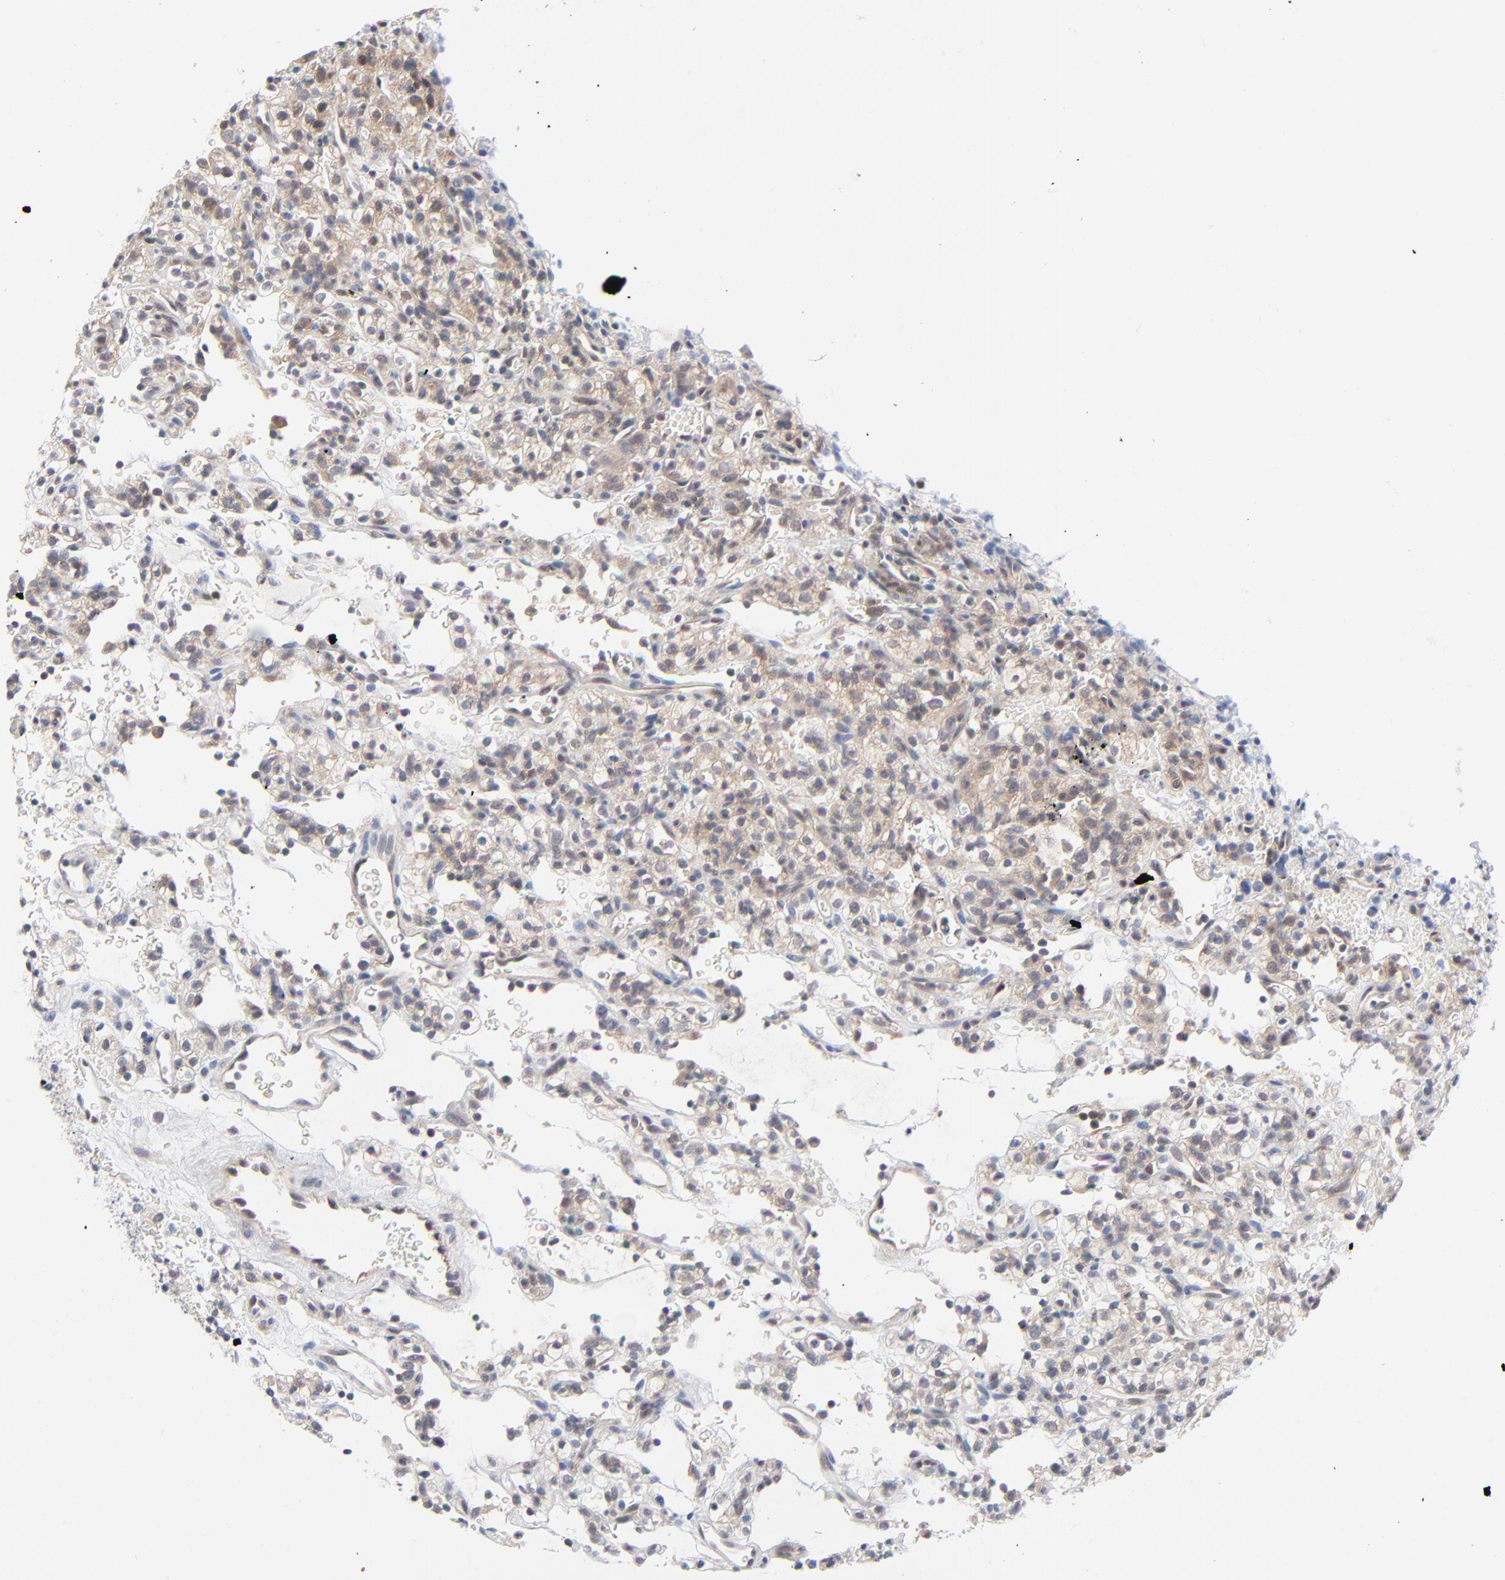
{"staining": {"intensity": "weak", "quantity": "25%-75%", "location": "cytoplasmic/membranous"}, "tissue": "renal cancer", "cell_type": "Tumor cells", "image_type": "cancer", "snomed": [{"axis": "morphology", "description": "Normal tissue, NOS"}, {"axis": "morphology", "description": "Adenocarcinoma, NOS"}, {"axis": "topography", "description": "Kidney"}], "caption": "A brown stain labels weak cytoplasmic/membranous staining of a protein in human renal cancer (adenocarcinoma) tumor cells. The staining was performed using DAB, with brown indicating positive protein expression. Nuclei are stained blue with hematoxylin.", "gene": "RPS6KB1", "patient": {"sex": "female", "age": 72}}